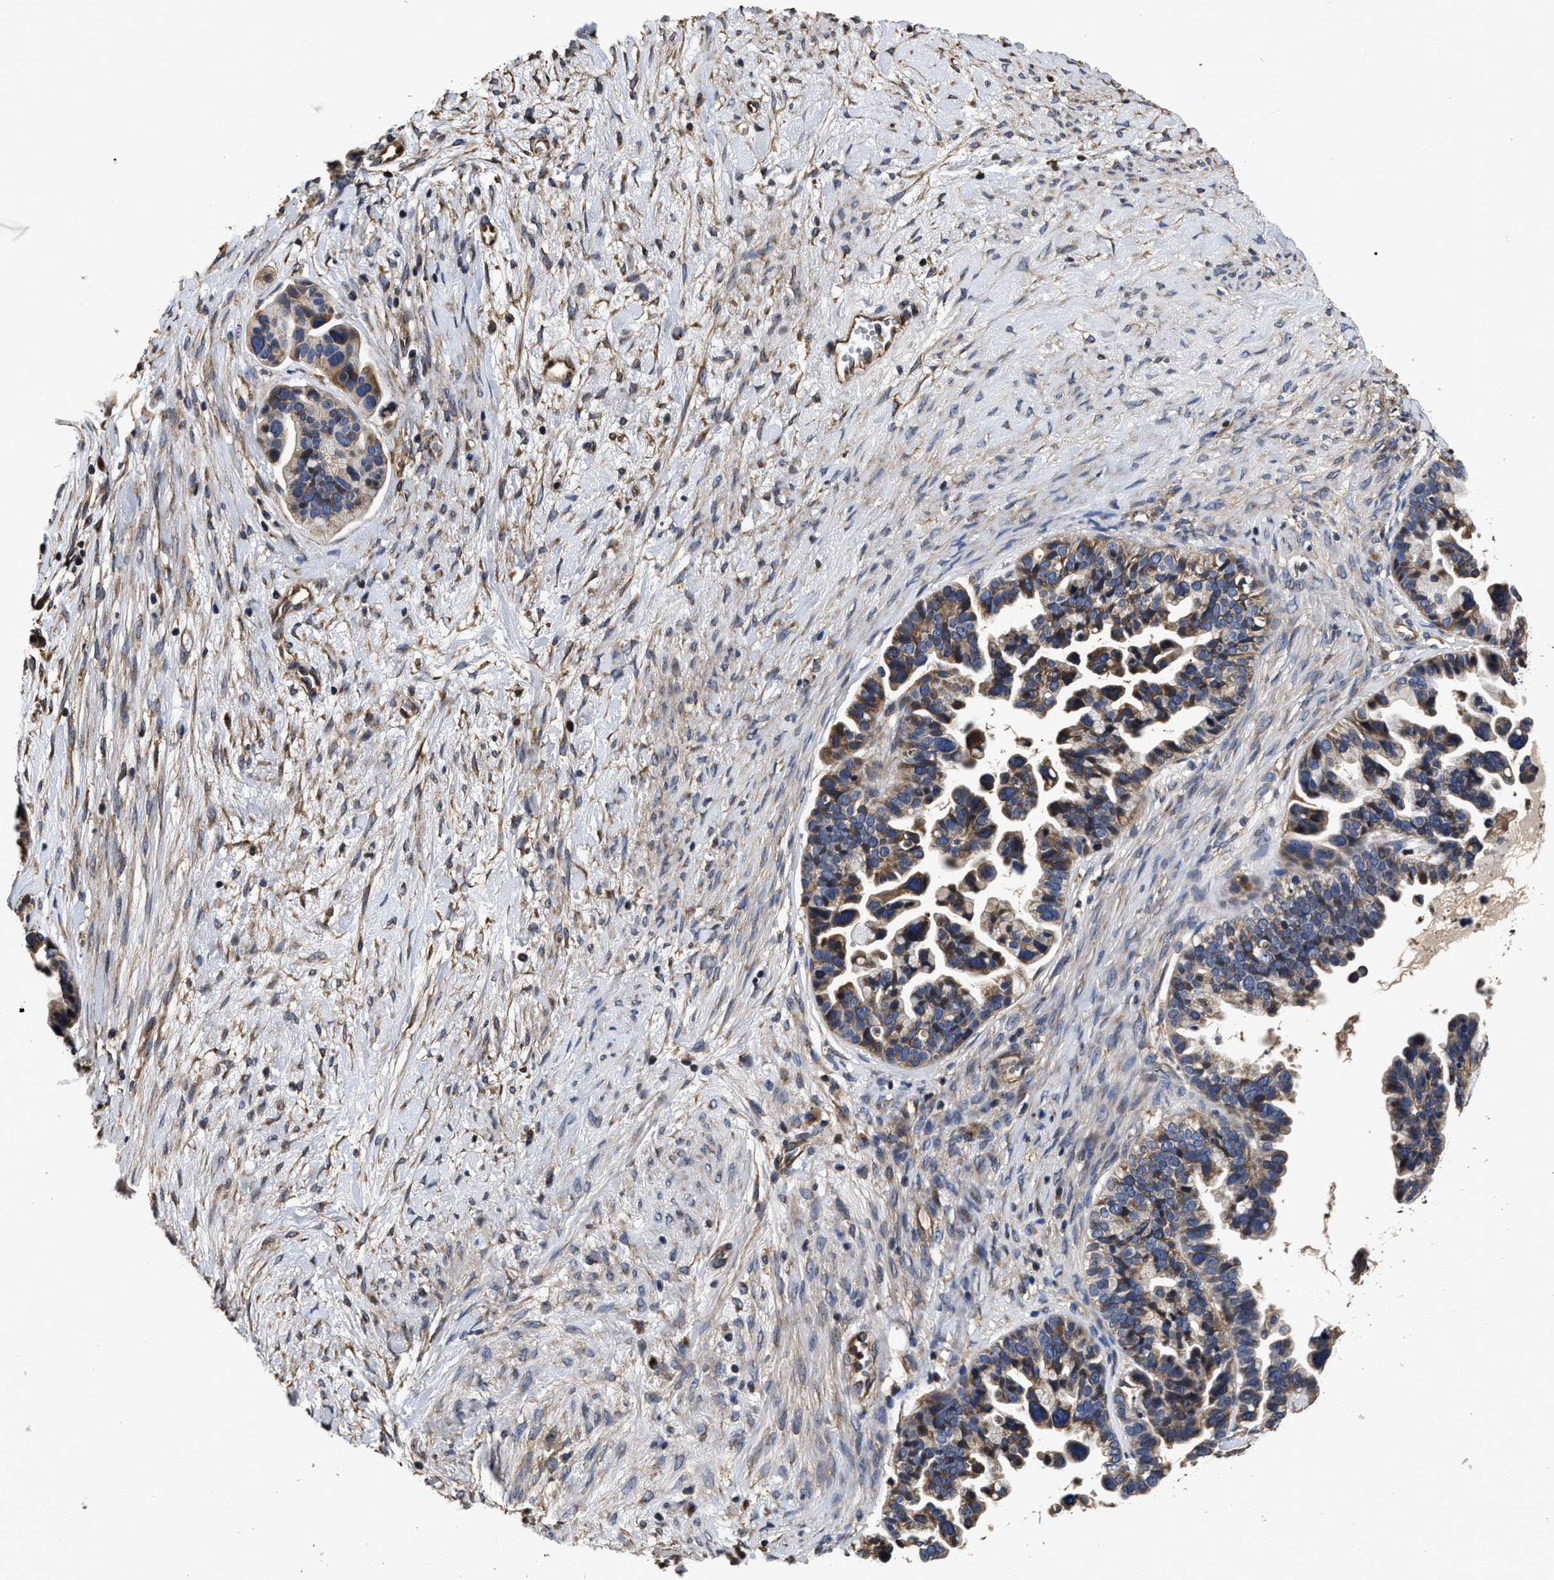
{"staining": {"intensity": "moderate", "quantity": ">75%", "location": "cytoplasmic/membranous"}, "tissue": "ovarian cancer", "cell_type": "Tumor cells", "image_type": "cancer", "snomed": [{"axis": "morphology", "description": "Cystadenocarcinoma, serous, NOS"}, {"axis": "topography", "description": "Ovary"}], "caption": "Human ovarian cancer (serous cystadenocarcinoma) stained with a brown dye reveals moderate cytoplasmic/membranous positive staining in about >75% of tumor cells.", "gene": "ABCG8", "patient": {"sex": "female", "age": 56}}